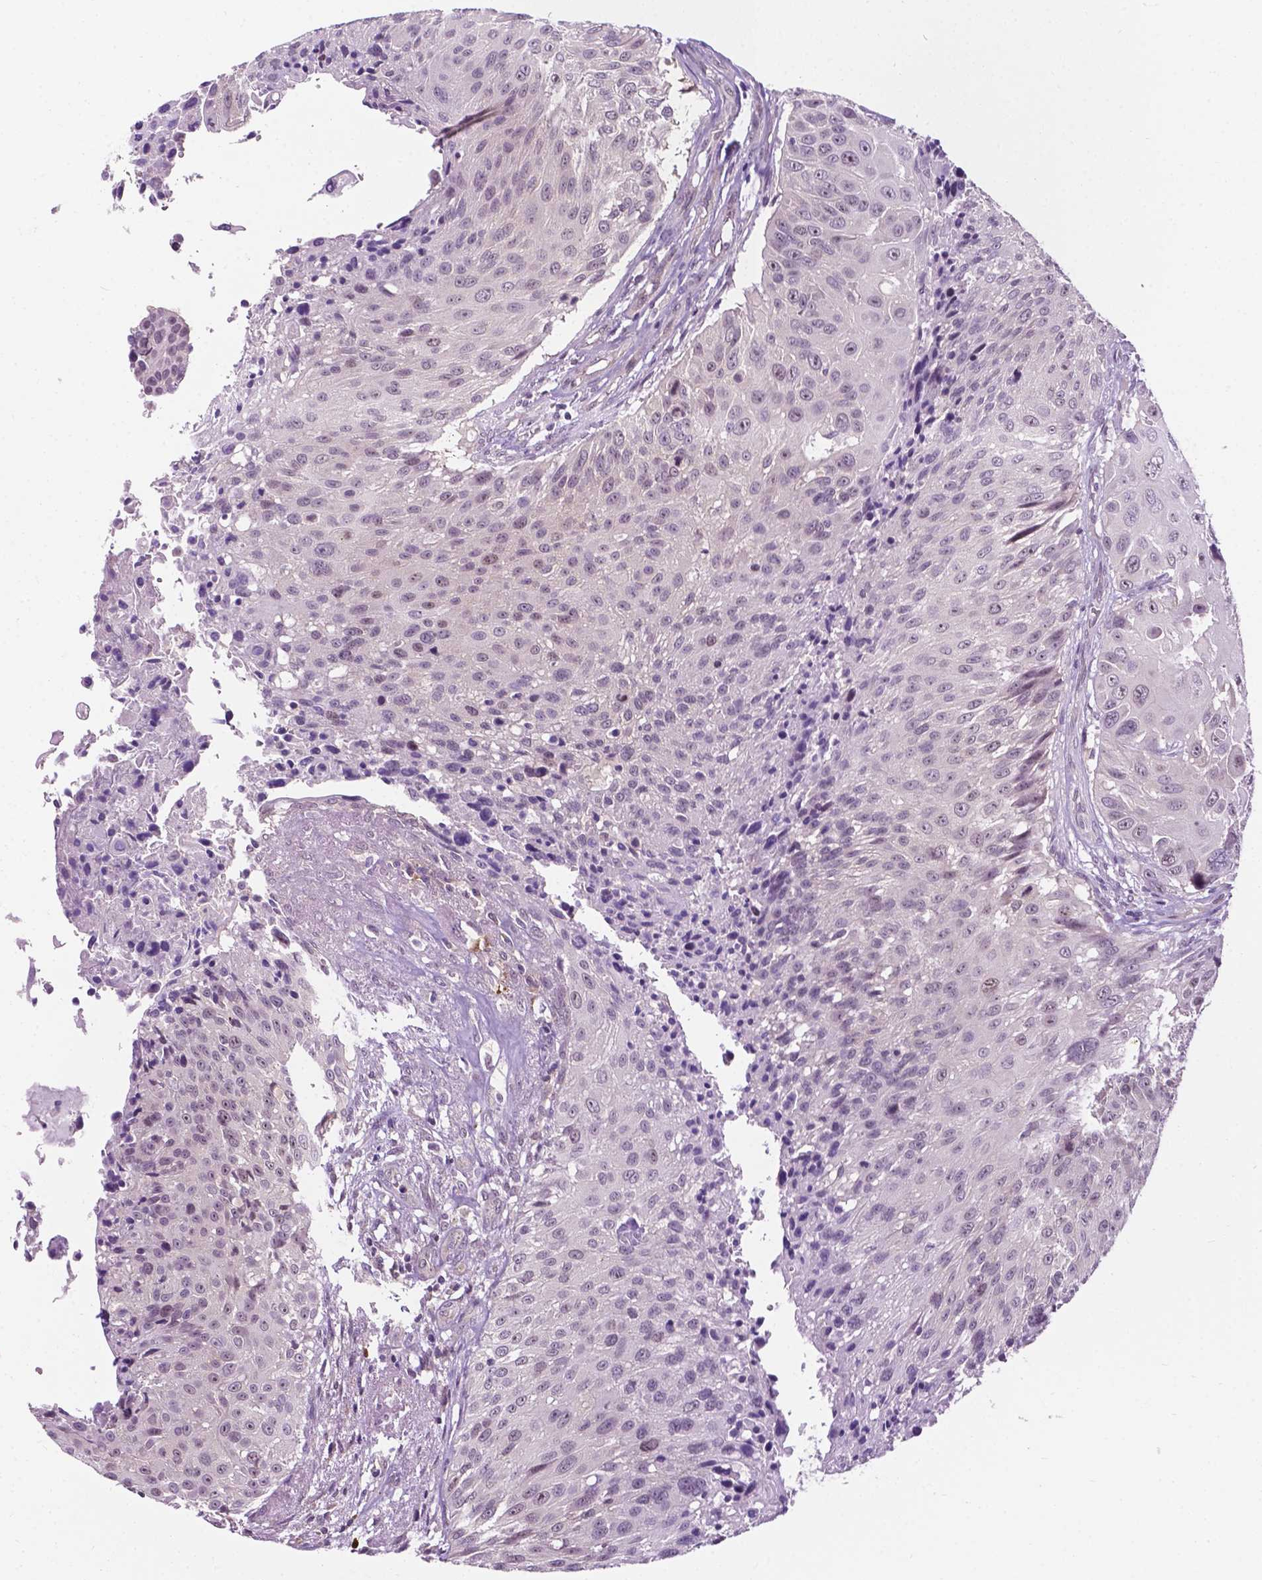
{"staining": {"intensity": "weak", "quantity": "<25%", "location": "nuclear"}, "tissue": "urothelial cancer", "cell_type": "Tumor cells", "image_type": "cancer", "snomed": [{"axis": "morphology", "description": "Urothelial carcinoma, NOS"}, {"axis": "topography", "description": "Urinary bladder"}], "caption": "Immunohistochemistry (IHC) micrograph of human urothelial cancer stained for a protein (brown), which reveals no positivity in tumor cells.", "gene": "DENND4A", "patient": {"sex": "male", "age": 55}}